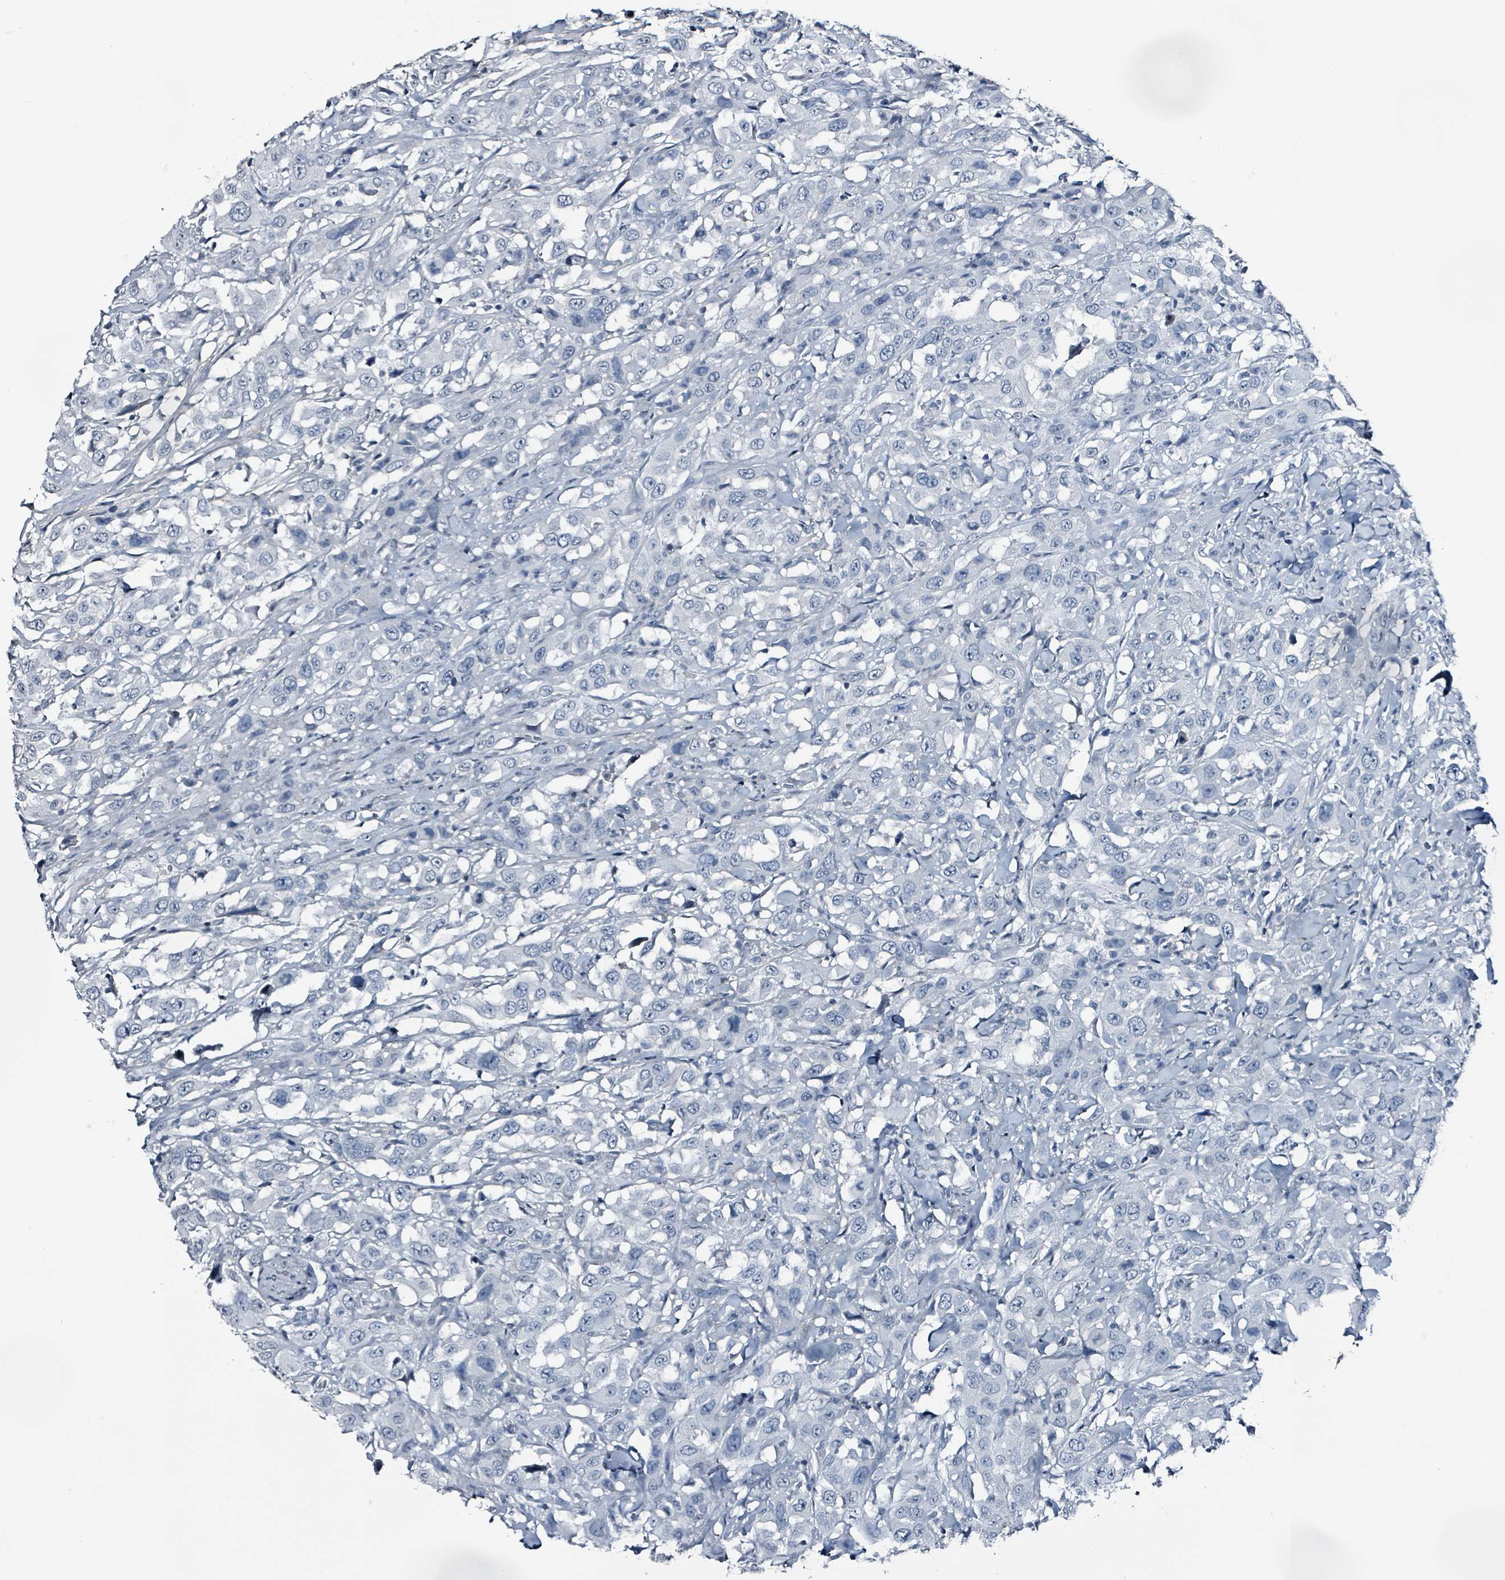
{"staining": {"intensity": "negative", "quantity": "none", "location": "none"}, "tissue": "urothelial cancer", "cell_type": "Tumor cells", "image_type": "cancer", "snomed": [{"axis": "morphology", "description": "Urothelial carcinoma, High grade"}, {"axis": "topography", "description": "Urinary bladder"}], "caption": "The micrograph exhibits no staining of tumor cells in high-grade urothelial carcinoma. (Stains: DAB IHC with hematoxylin counter stain, Microscopy: brightfield microscopy at high magnification).", "gene": "CA9", "patient": {"sex": "male", "age": 61}}